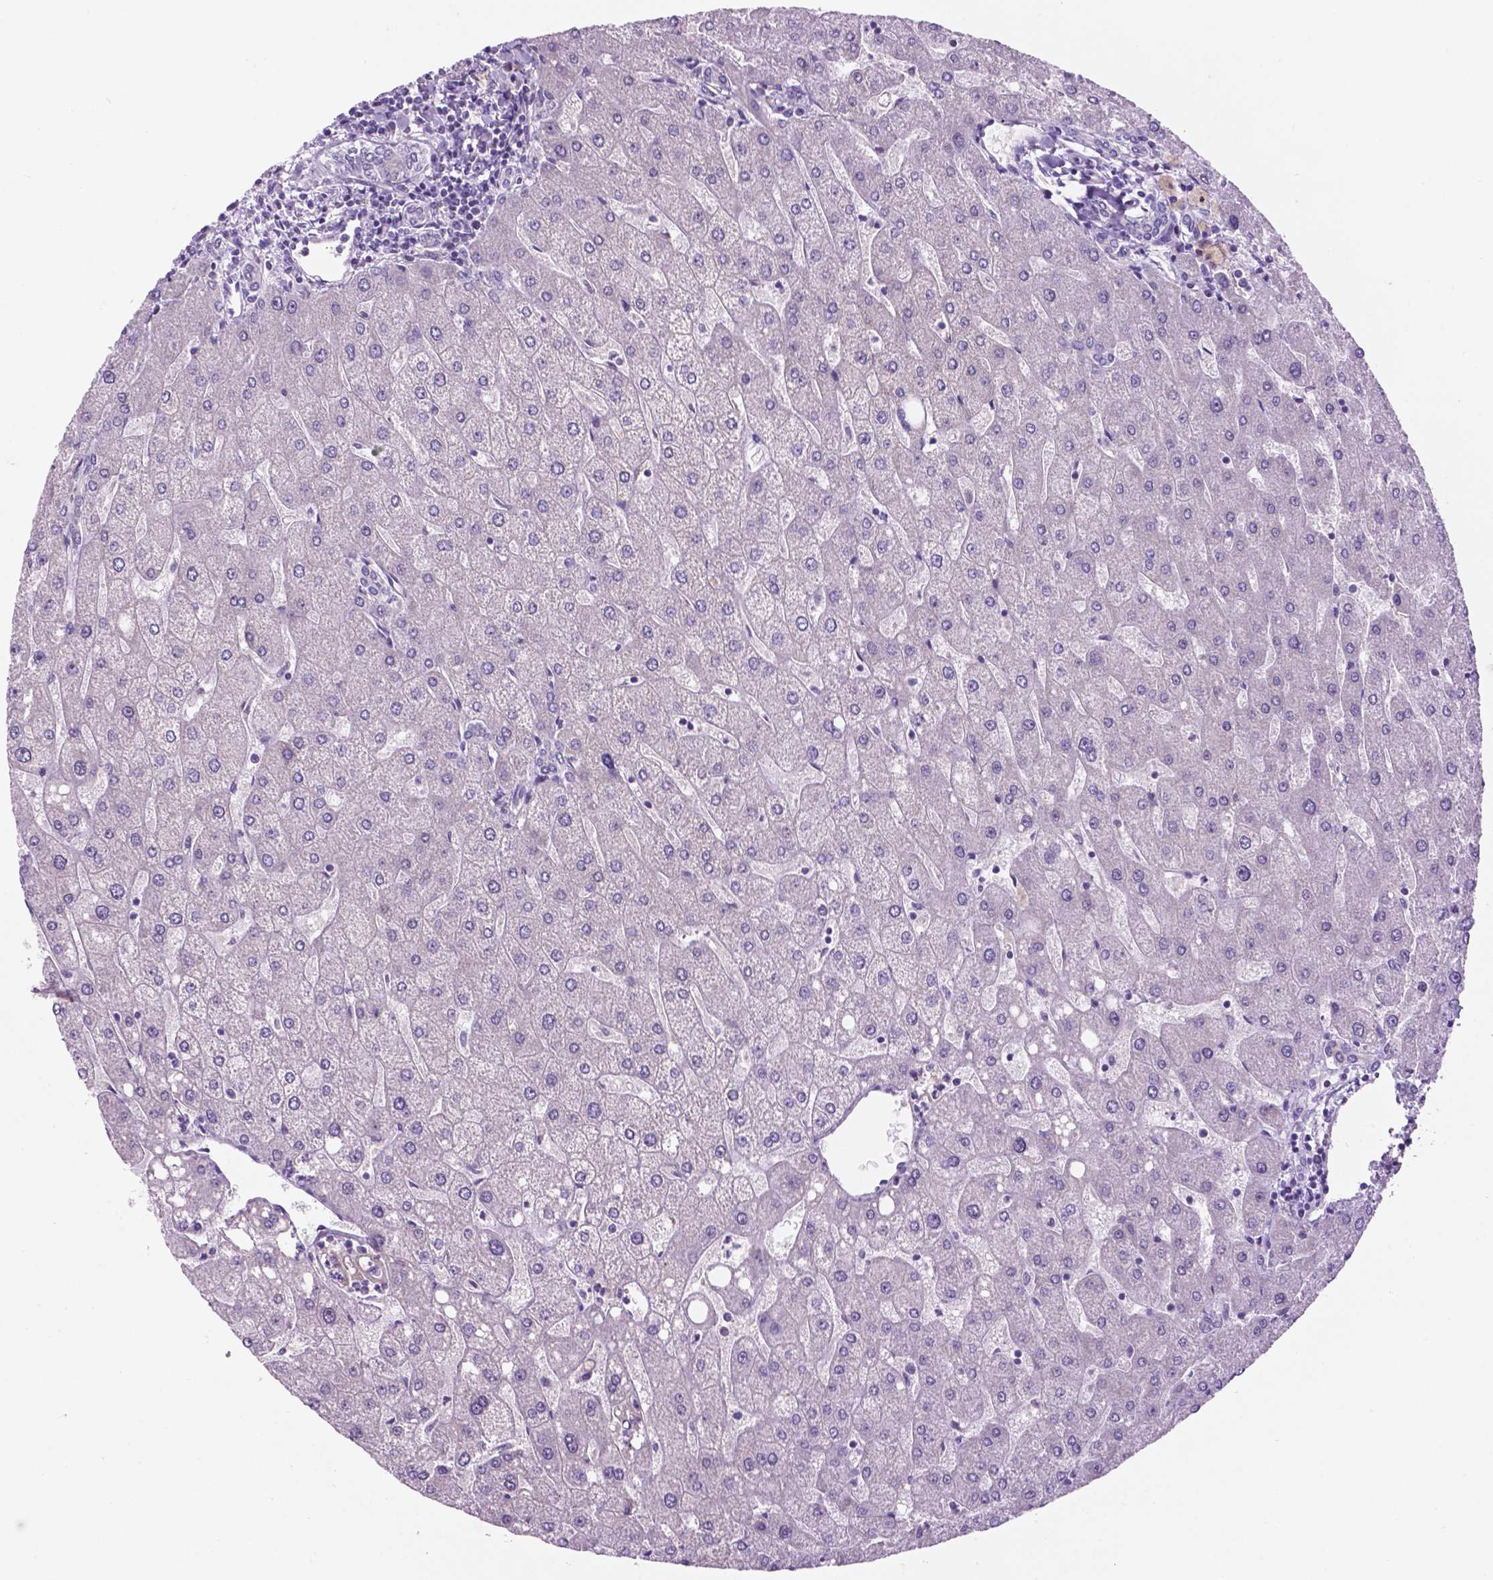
{"staining": {"intensity": "negative", "quantity": "none", "location": "none"}, "tissue": "liver", "cell_type": "Cholangiocytes", "image_type": "normal", "snomed": [{"axis": "morphology", "description": "Normal tissue, NOS"}, {"axis": "topography", "description": "Liver"}], "caption": "This is an immunohistochemistry histopathology image of normal liver. There is no staining in cholangiocytes.", "gene": "FAM50B", "patient": {"sex": "male", "age": 67}}